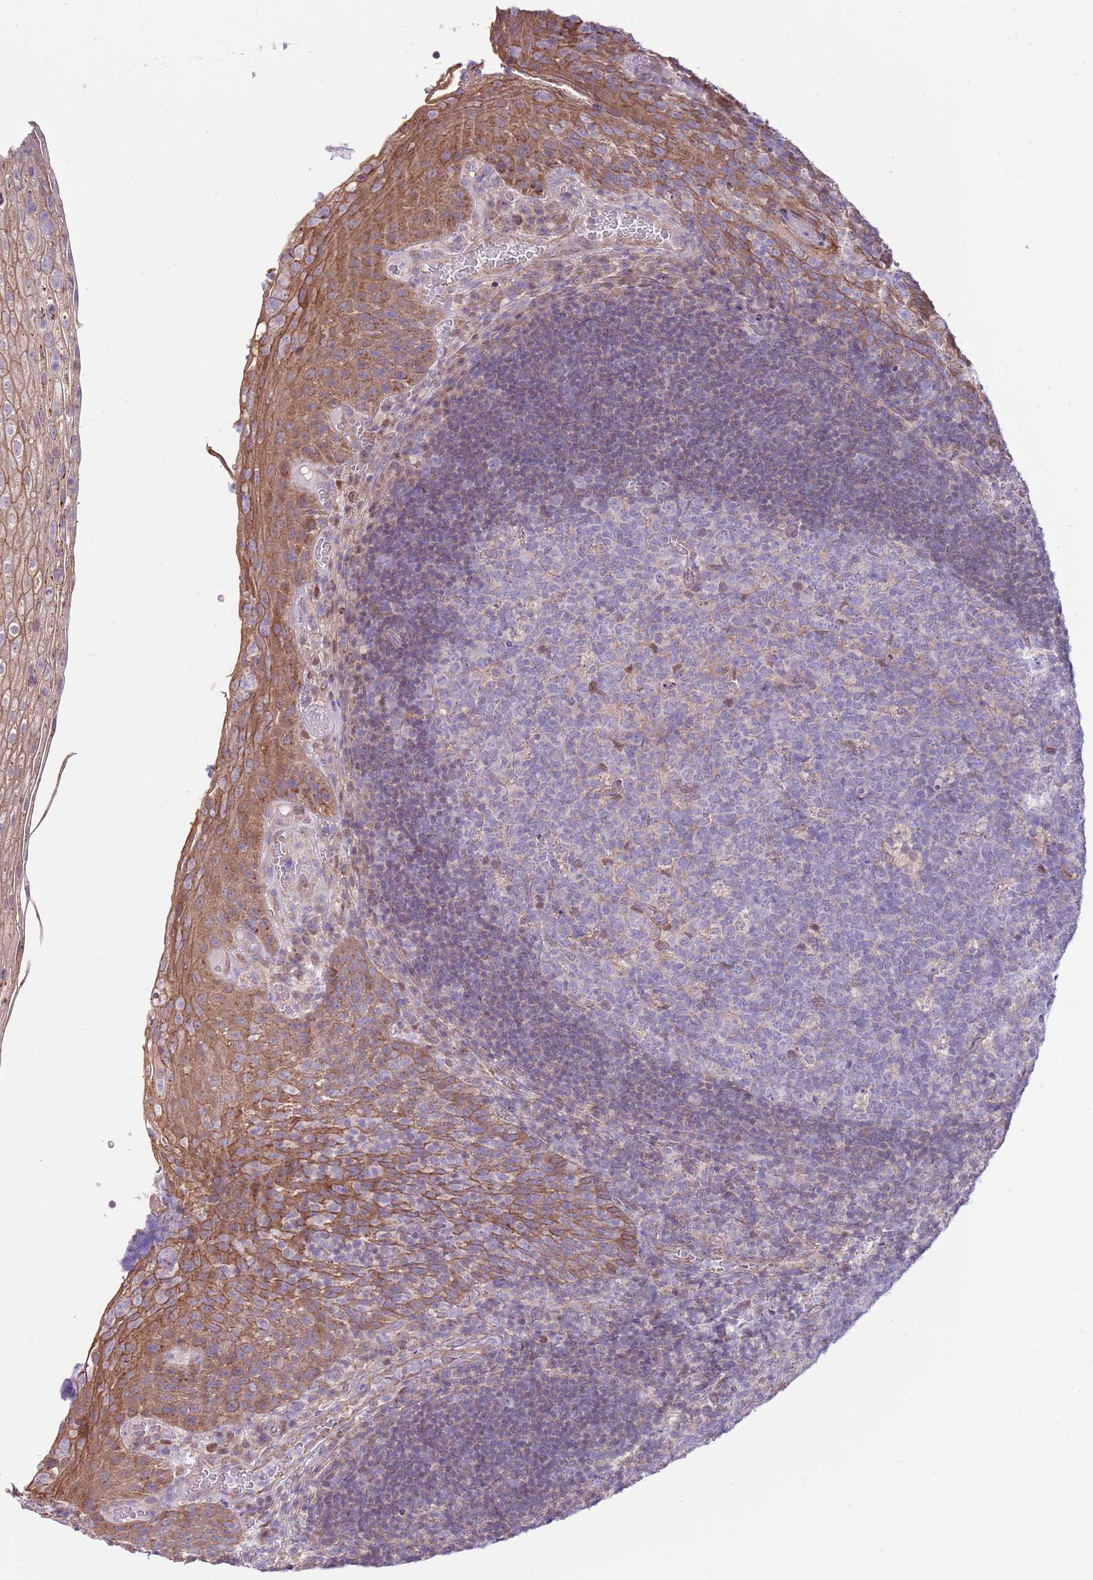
{"staining": {"intensity": "weak", "quantity": "<25%", "location": "cytoplasmic/membranous,nuclear"}, "tissue": "tonsil", "cell_type": "Germinal center cells", "image_type": "normal", "snomed": [{"axis": "morphology", "description": "Normal tissue, NOS"}, {"axis": "topography", "description": "Tonsil"}], "caption": "High magnification brightfield microscopy of benign tonsil stained with DAB (3,3'-diaminobenzidine) (brown) and counterstained with hematoxylin (blue): germinal center cells show no significant staining.", "gene": "ARL2BP", "patient": {"sex": "male", "age": 17}}